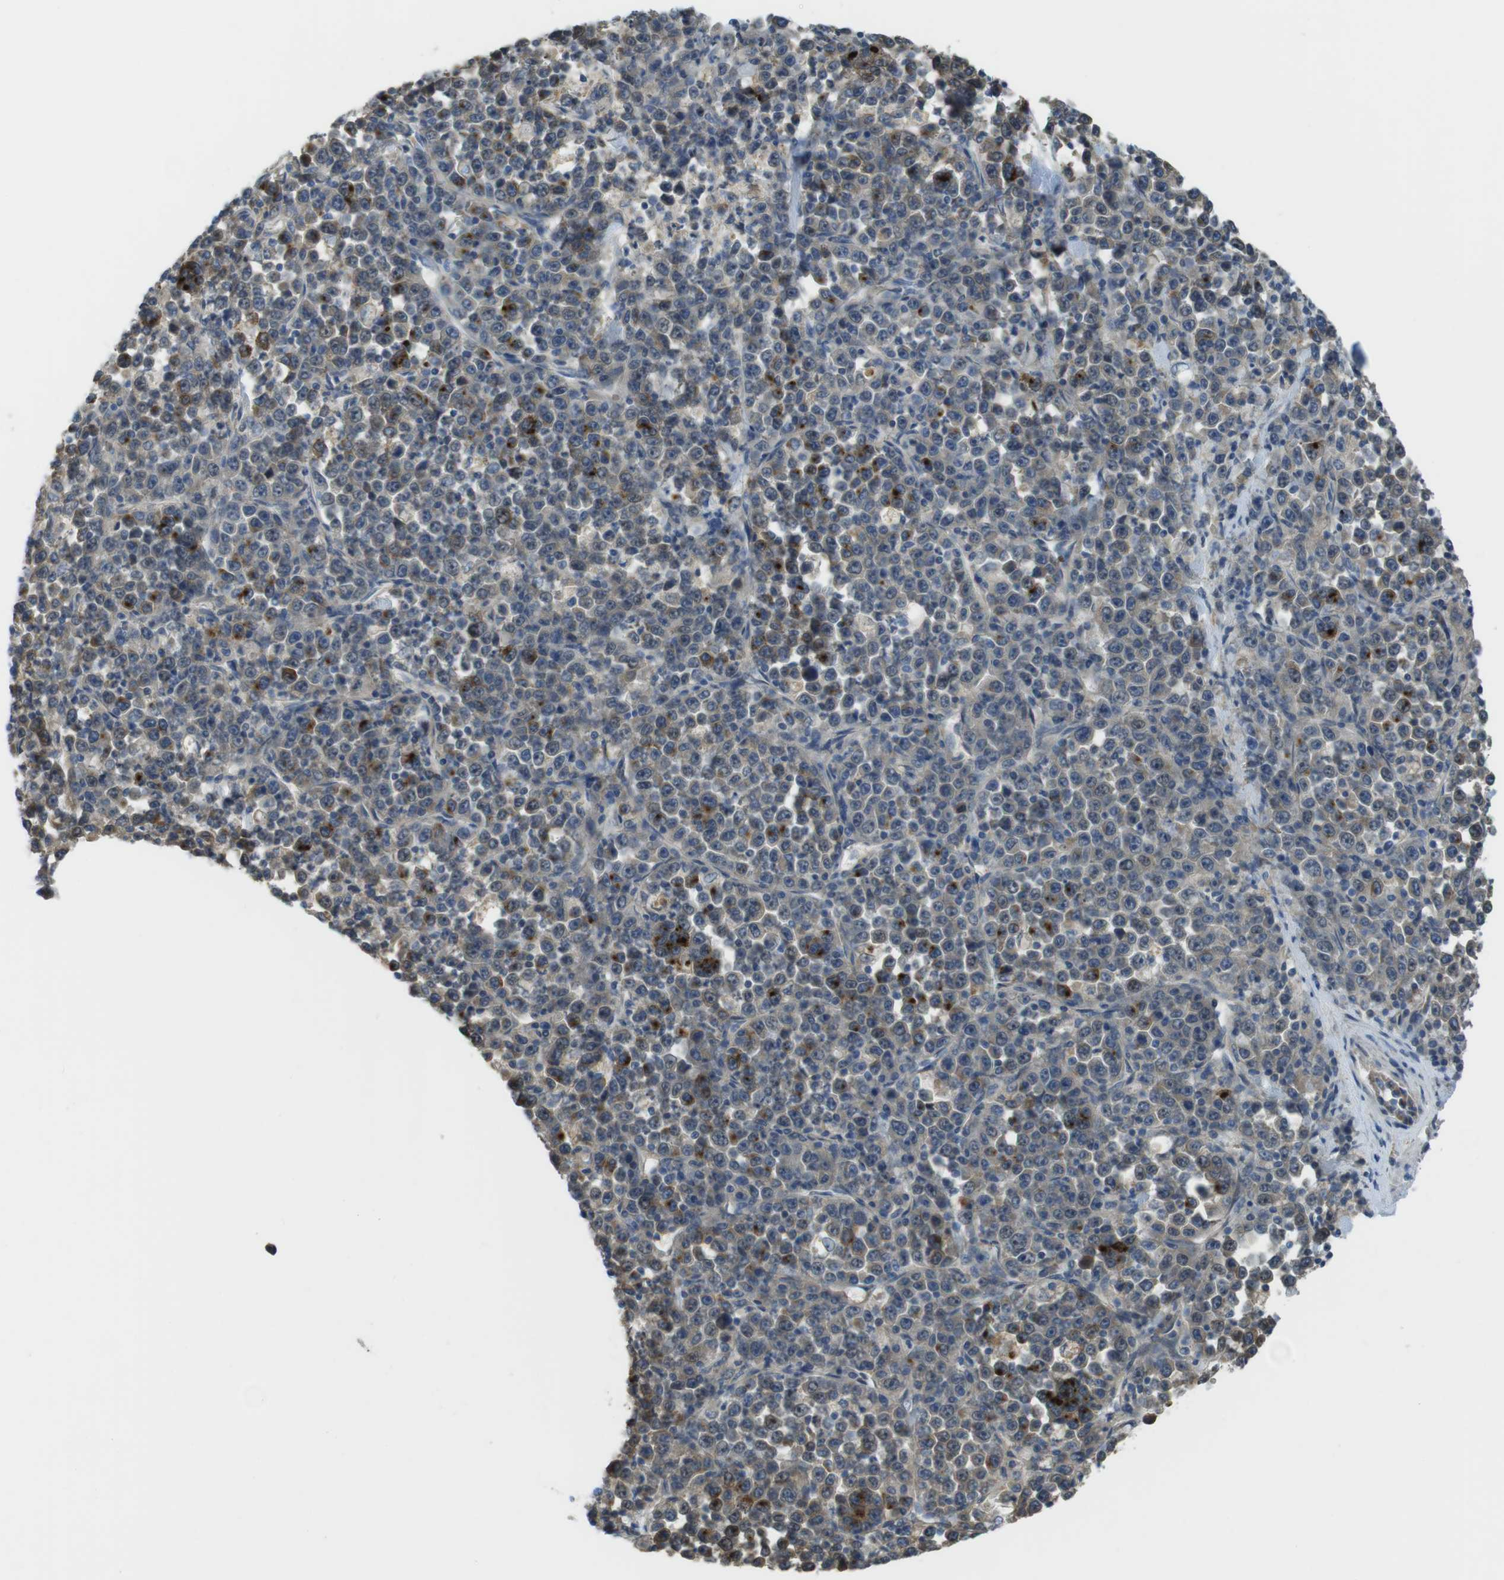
{"staining": {"intensity": "strong", "quantity": "<25%", "location": "cytoplasmic/membranous"}, "tissue": "stomach cancer", "cell_type": "Tumor cells", "image_type": "cancer", "snomed": [{"axis": "morphology", "description": "Normal tissue, NOS"}, {"axis": "morphology", "description": "Adenocarcinoma, NOS"}, {"axis": "topography", "description": "Stomach, upper"}, {"axis": "topography", "description": "Stomach"}], "caption": "Immunohistochemical staining of human stomach cancer (adenocarcinoma) reveals strong cytoplasmic/membranous protein positivity in approximately <25% of tumor cells.", "gene": "ABHD15", "patient": {"sex": "male", "age": 59}}